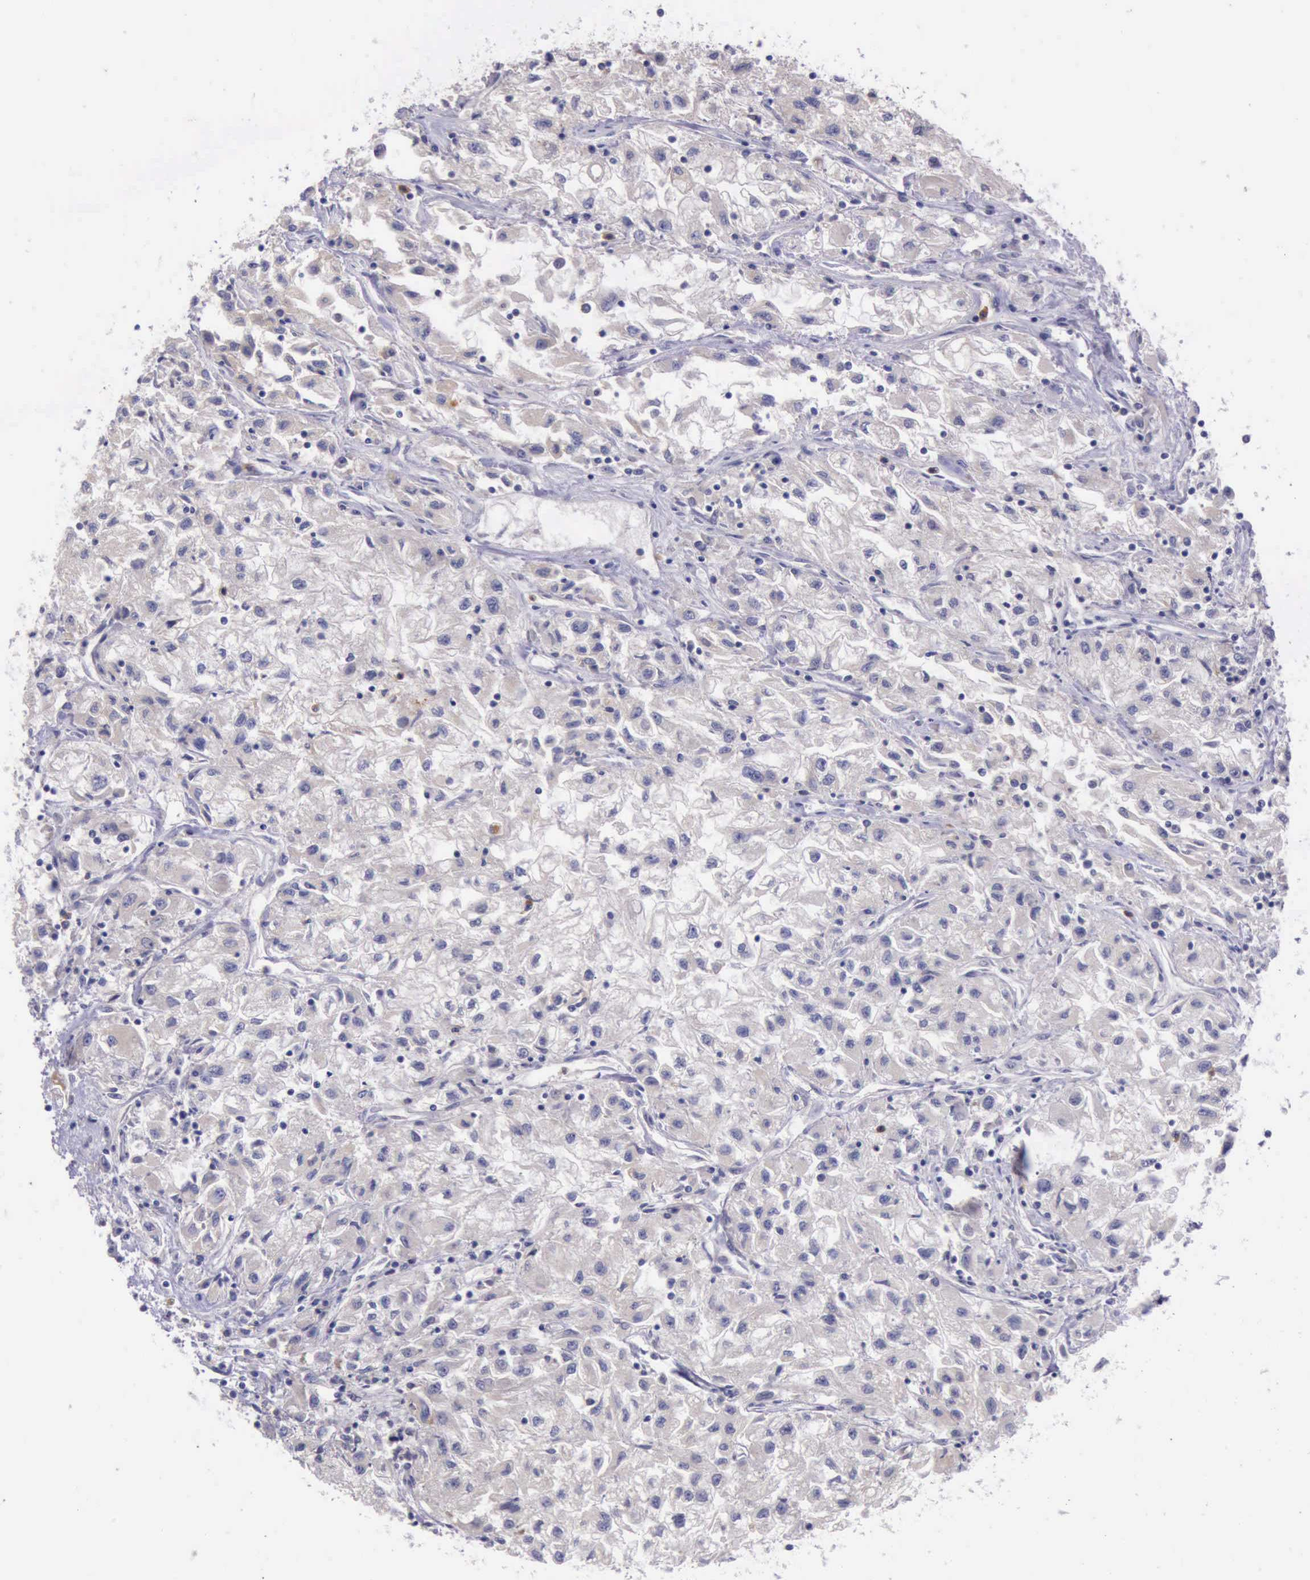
{"staining": {"intensity": "weak", "quantity": ">75%", "location": "cytoplasmic/membranous"}, "tissue": "renal cancer", "cell_type": "Tumor cells", "image_type": "cancer", "snomed": [{"axis": "morphology", "description": "Adenocarcinoma, NOS"}, {"axis": "topography", "description": "Kidney"}], "caption": "The micrograph displays immunohistochemical staining of renal cancer. There is weak cytoplasmic/membranous positivity is present in about >75% of tumor cells.", "gene": "PLEK2", "patient": {"sex": "male", "age": 59}}